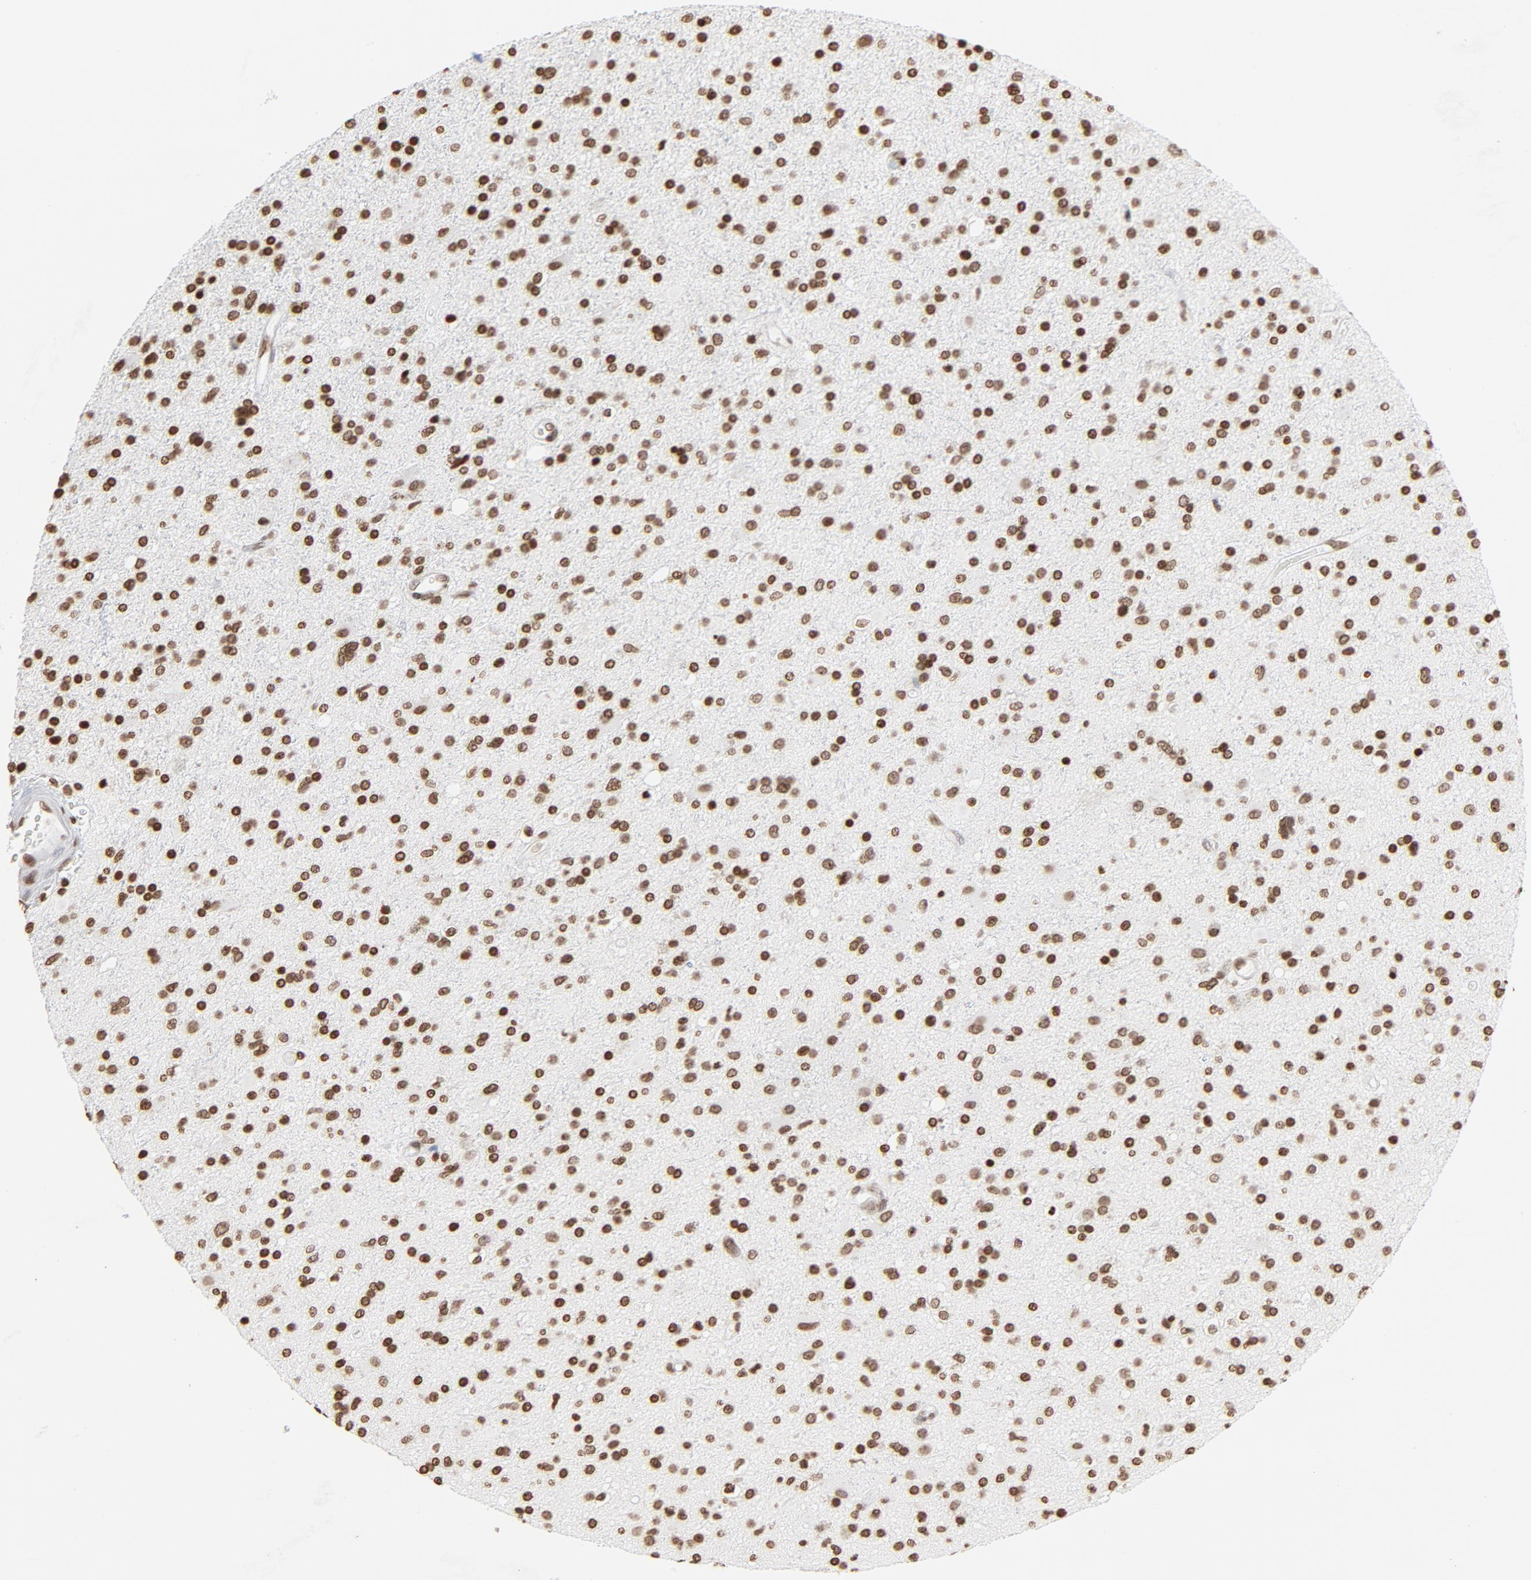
{"staining": {"intensity": "moderate", "quantity": ">75%", "location": "nuclear"}, "tissue": "glioma", "cell_type": "Tumor cells", "image_type": "cancer", "snomed": [{"axis": "morphology", "description": "Glioma, malignant, High grade"}, {"axis": "topography", "description": "Brain"}], "caption": "High-magnification brightfield microscopy of glioma stained with DAB (brown) and counterstained with hematoxylin (blue). tumor cells exhibit moderate nuclear positivity is appreciated in approximately>75% of cells. (IHC, brightfield microscopy, high magnification).", "gene": "H2AC12", "patient": {"sex": "male", "age": 33}}